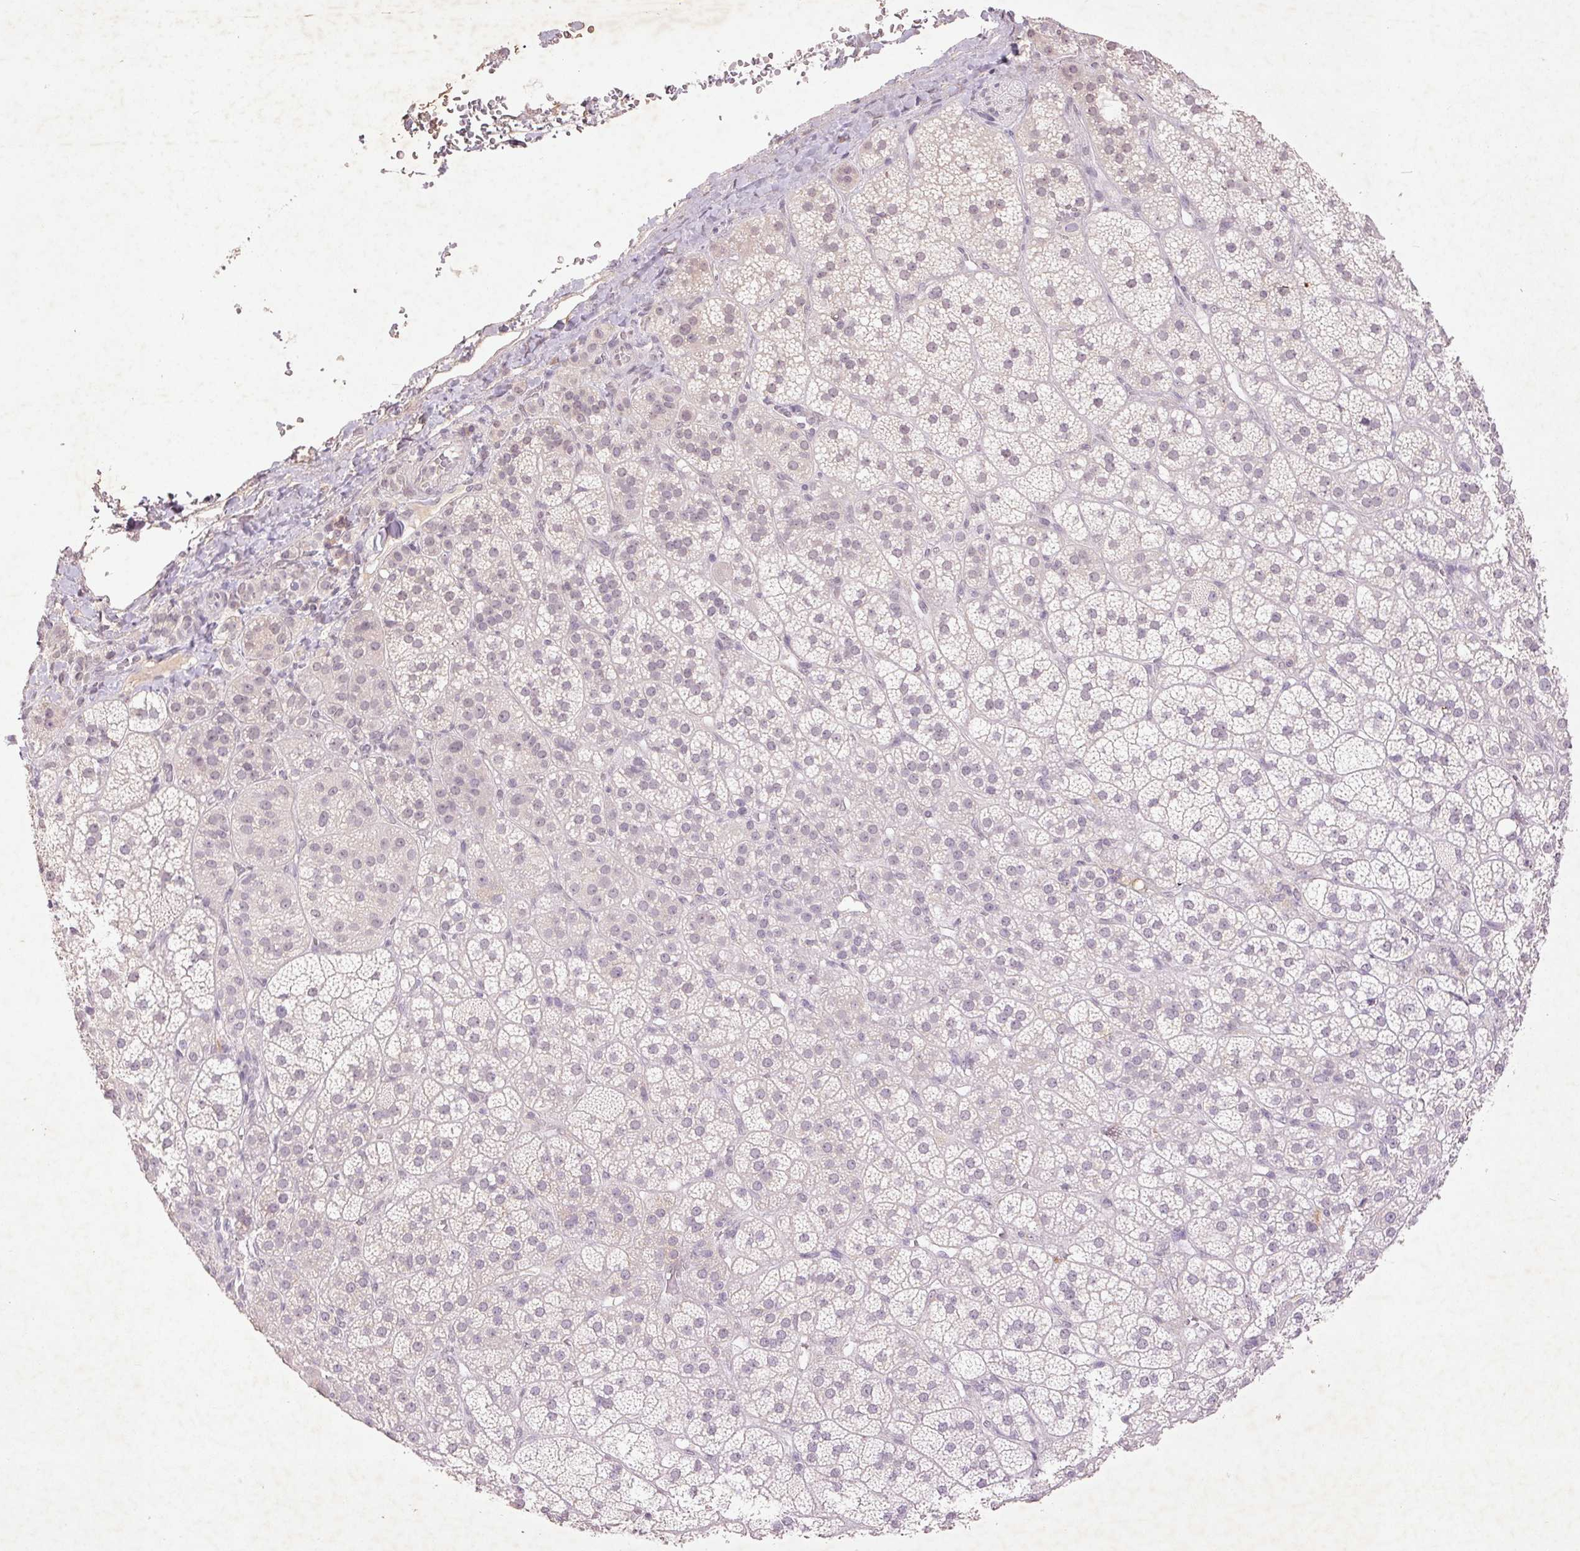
{"staining": {"intensity": "negative", "quantity": "none", "location": "none"}, "tissue": "adrenal gland", "cell_type": "Glandular cells", "image_type": "normal", "snomed": [{"axis": "morphology", "description": "Normal tissue, NOS"}, {"axis": "topography", "description": "Adrenal gland"}], "caption": "The photomicrograph demonstrates no significant positivity in glandular cells of adrenal gland. Brightfield microscopy of IHC stained with DAB (brown) and hematoxylin (blue), captured at high magnification.", "gene": "FAM168B", "patient": {"sex": "female", "age": 60}}